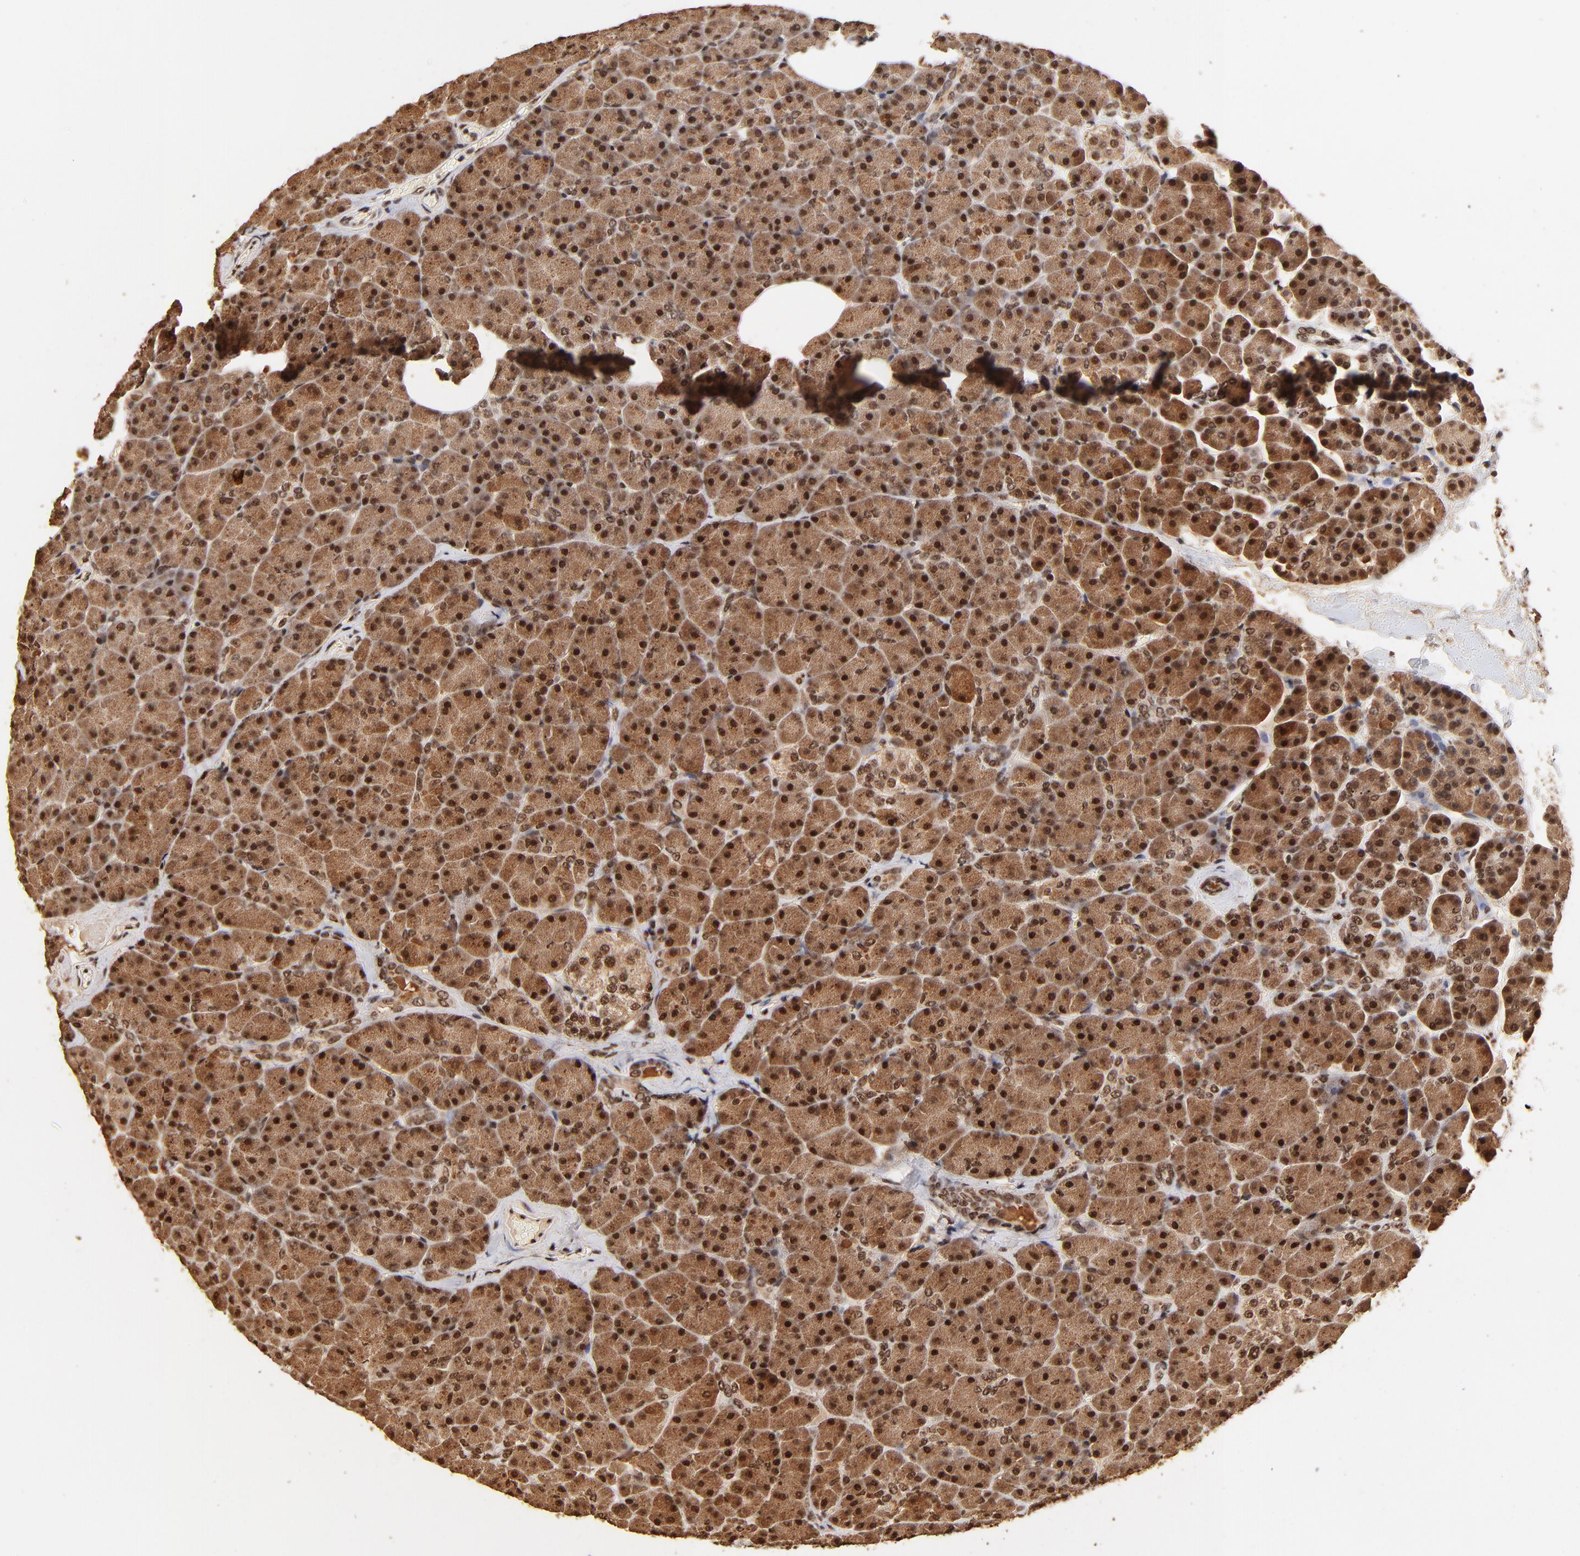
{"staining": {"intensity": "strong", "quantity": ">75%", "location": "cytoplasmic/membranous,nuclear"}, "tissue": "pancreas", "cell_type": "Exocrine glandular cells", "image_type": "normal", "snomed": [{"axis": "morphology", "description": "Normal tissue, NOS"}, {"axis": "topography", "description": "Pancreas"}], "caption": "This is a micrograph of immunohistochemistry (IHC) staining of normal pancreas, which shows strong positivity in the cytoplasmic/membranous,nuclear of exocrine glandular cells.", "gene": "MED12", "patient": {"sex": "female", "age": 35}}